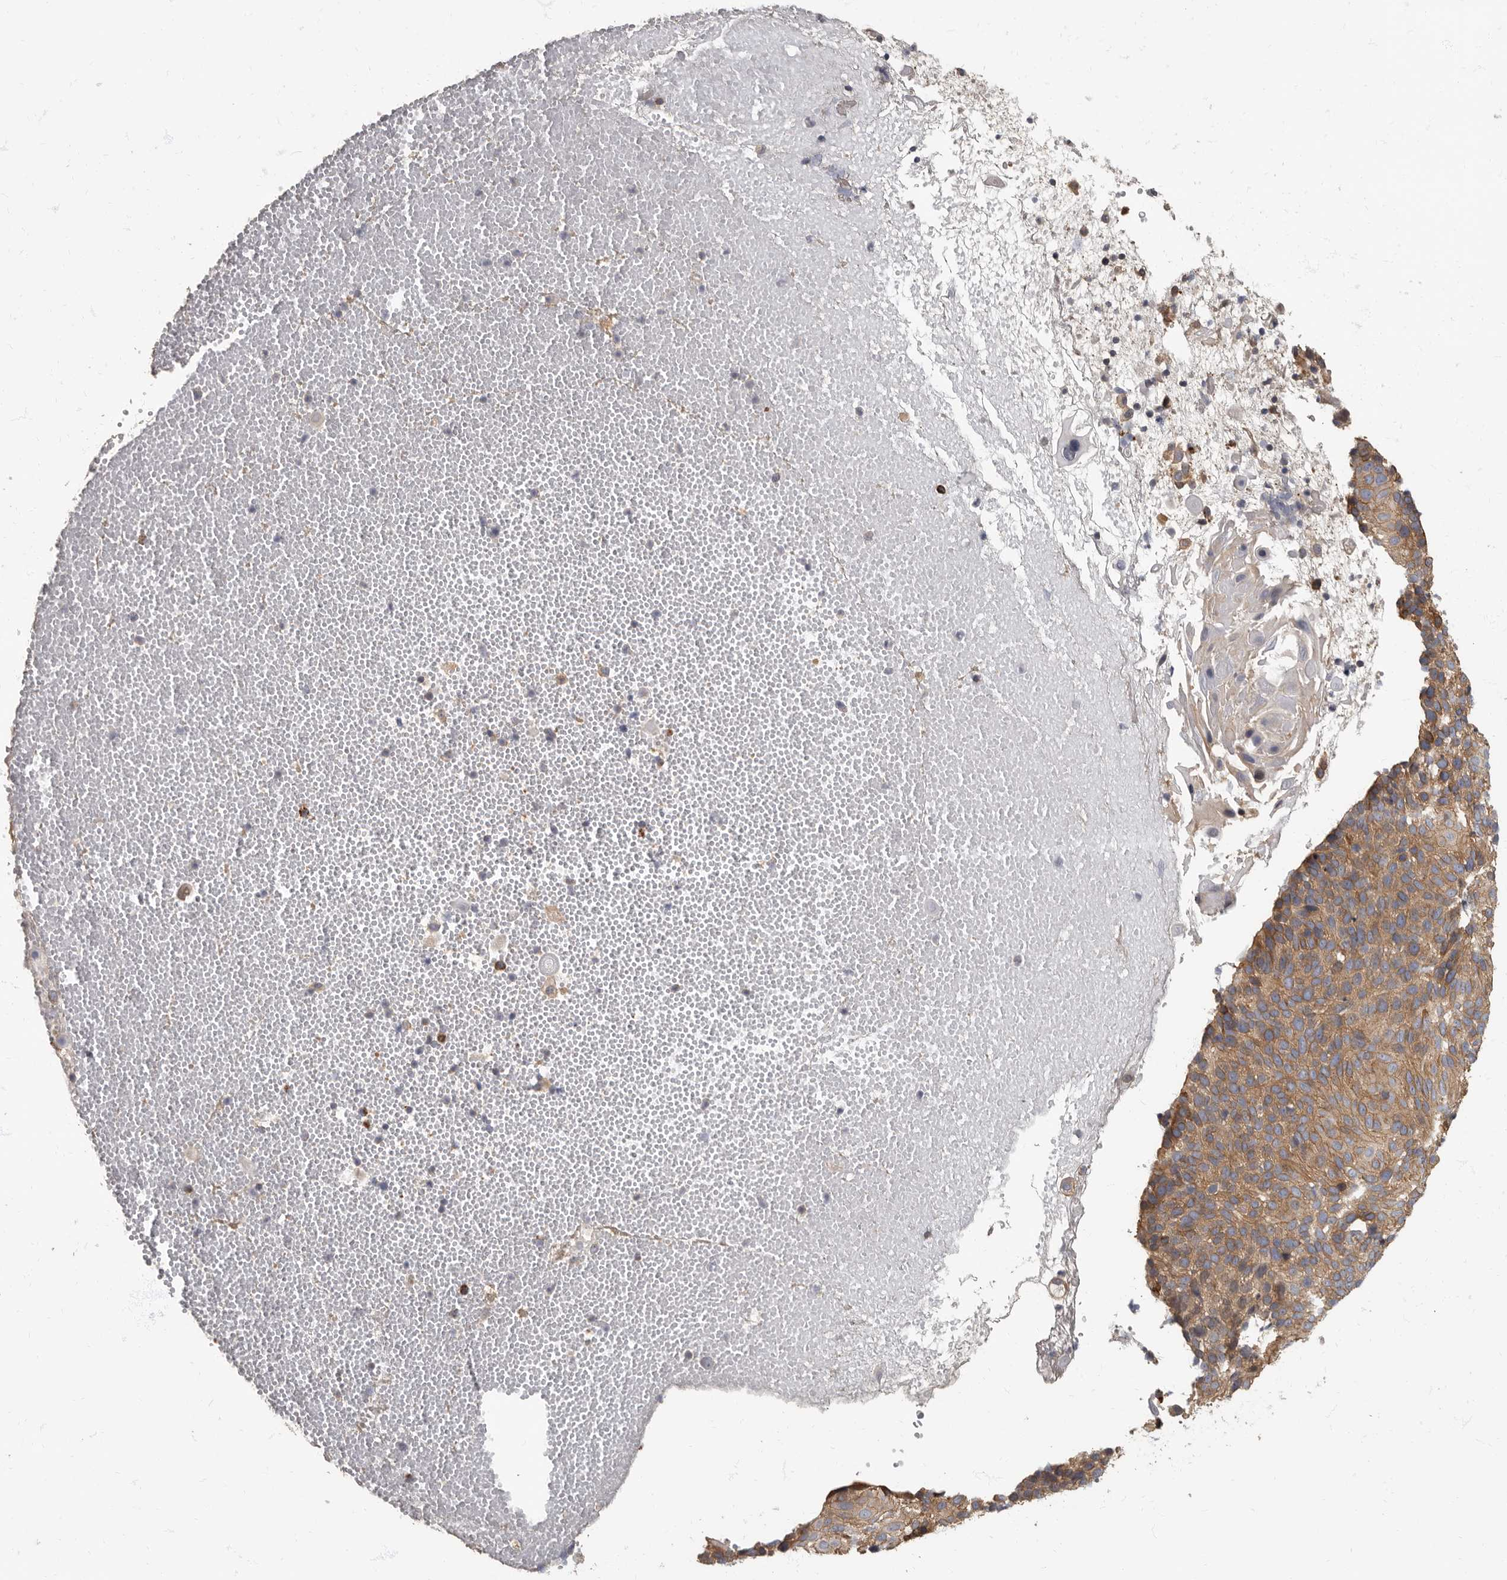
{"staining": {"intensity": "moderate", "quantity": ">75%", "location": "cytoplasmic/membranous"}, "tissue": "cervical cancer", "cell_type": "Tumor cells", "image_type": "cancer", "snomed": [{"axis": "morphology", "description": "Squamous cell carcinoma, NOS"}, {"axis": "topography", "description": "Cervix"}], "caption": "There is medium levels of moderate cytoplasmic/membranous staining in tumor cells of cervical cancer (squamous cell carcinoma), as demonstrated by immunohistochemical staining (brown color).", "gene": "PDK1", "patient": {"sex": "female", "age": 74}}